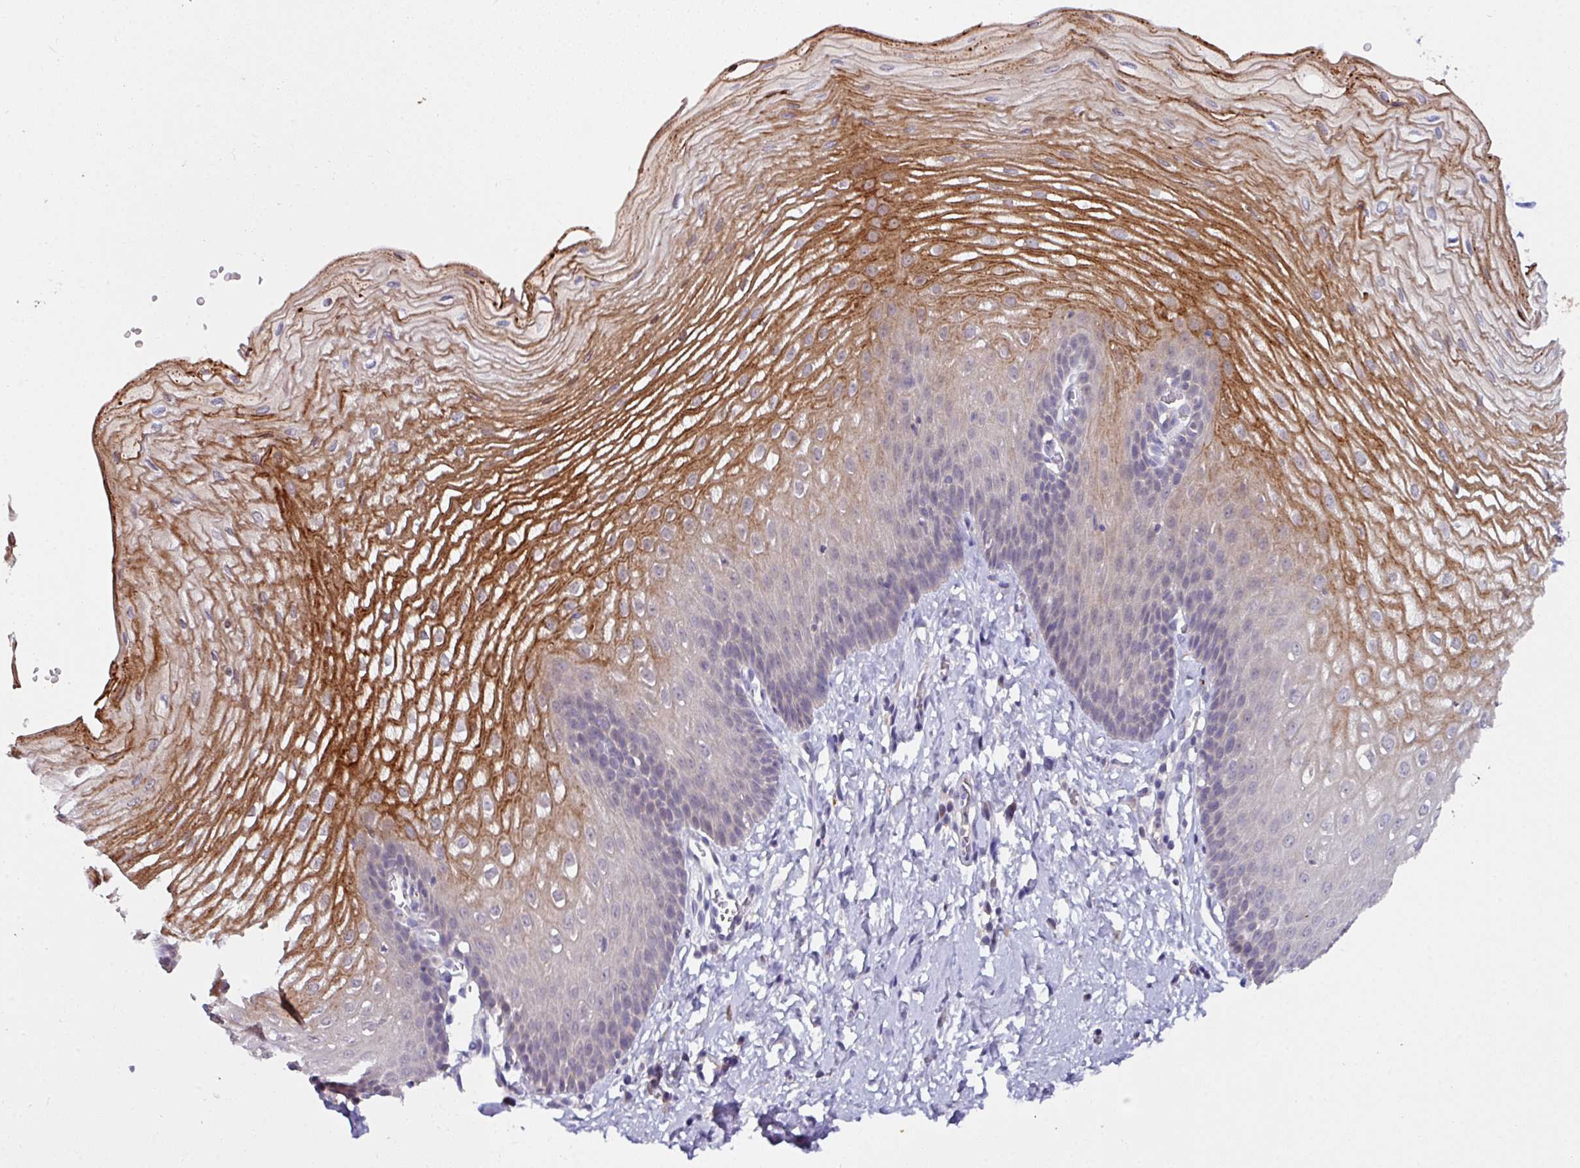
{"staining": {"intensity": "strong", "quantity": "<25%", "location": "cytoplasmic/membranous"}, "tissue": "esophagus", "cell_type": "Squamous epithelial cells", "image_type": "normal", "snomed": [{"axis": "morphology", "description": "Normal tissue, NOS"}, {"axis": "topography", "description": "Esophagus"}], "caption": "DAB (3,3'-diaminobenzidine) immunohistochemical staining of unremarkable esophagus shows strong cytoplasmic/membranous protein positivity in about <25% of squamous epithelial cells. The staining is performed using DAB brown chromogen to label protein expression. The nuclei are counter-stained blue using hematoxylin.", "gene": "AEBP2", "patient": {"sex": "male", "age": 70}}